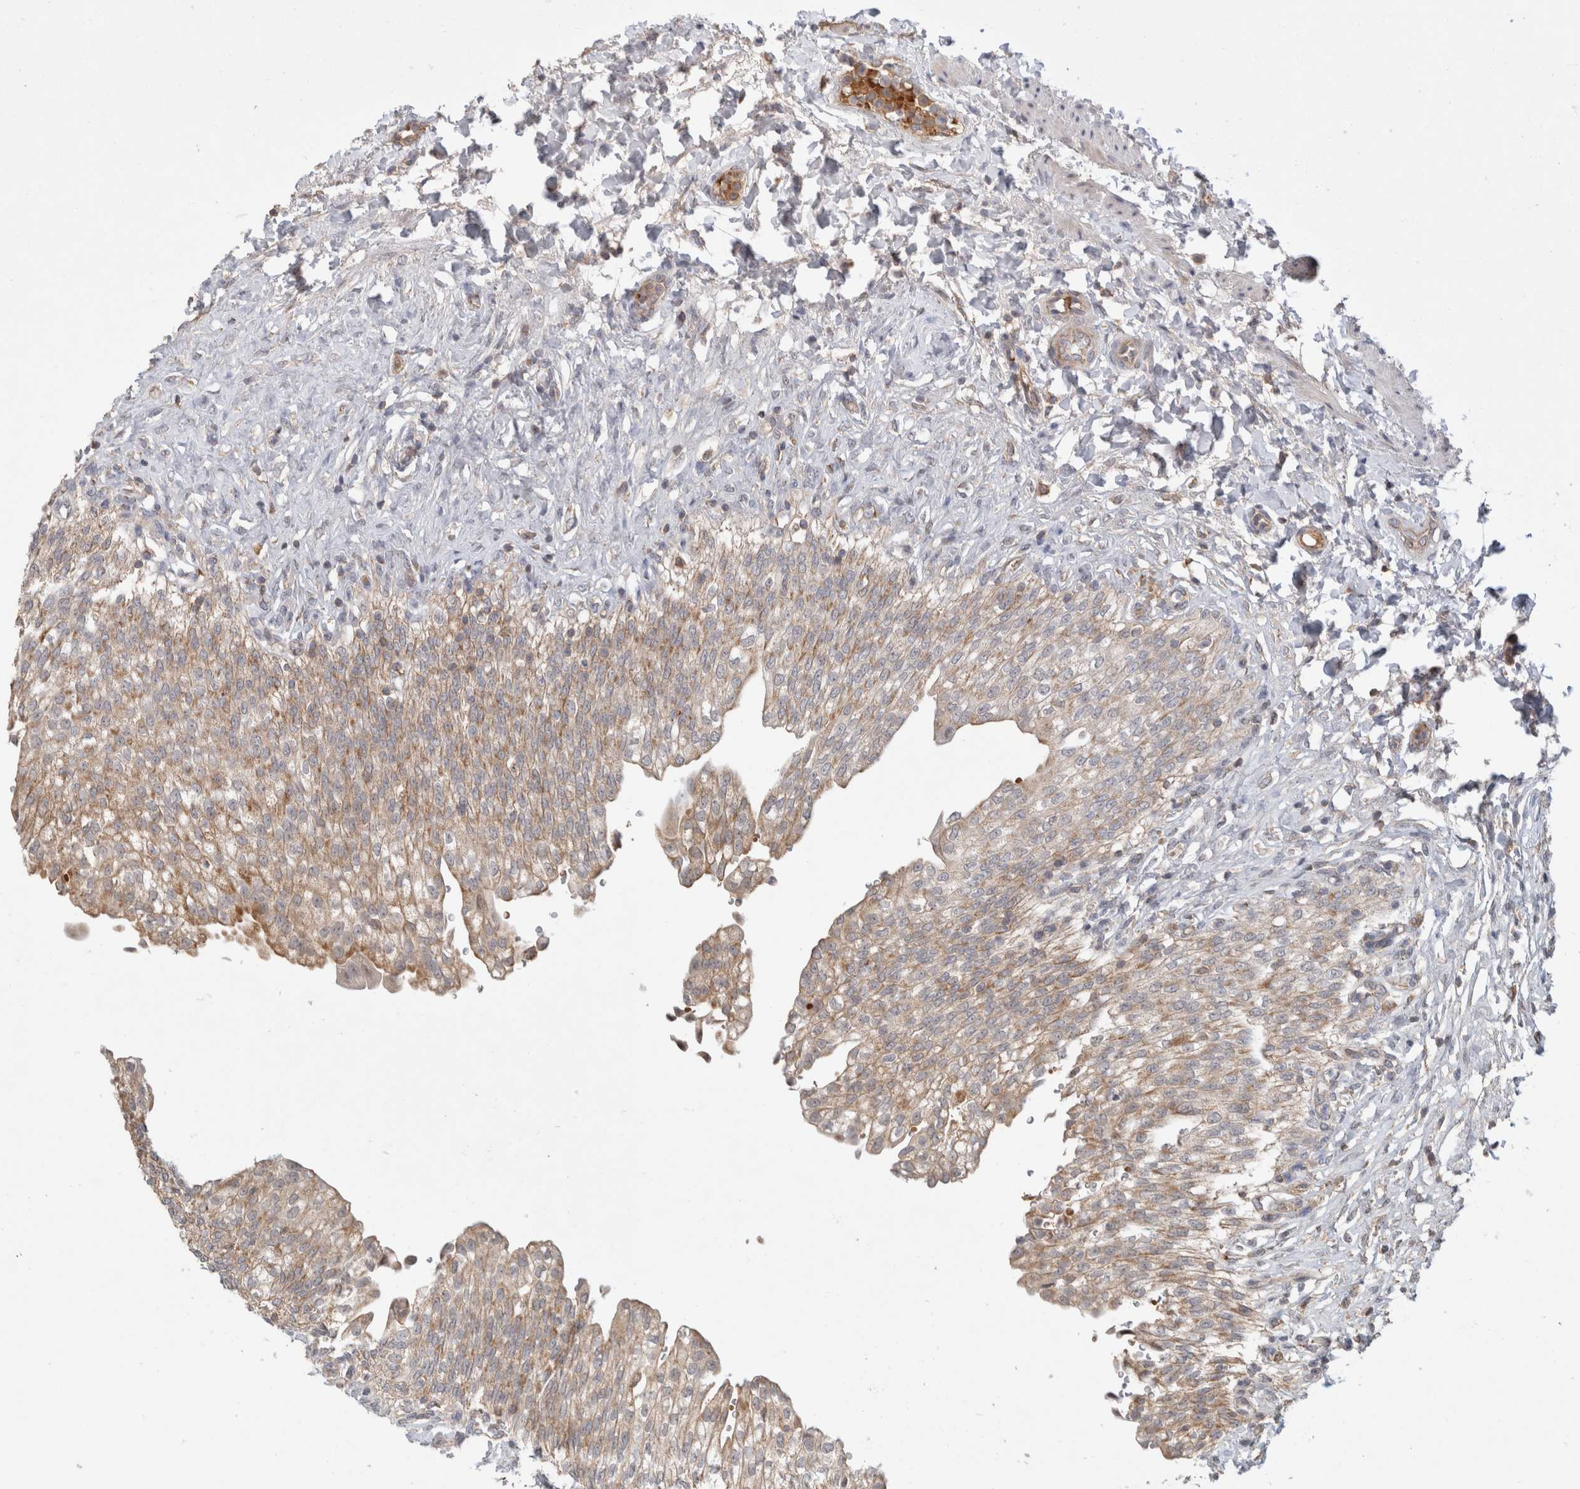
{"staining": {"intensity": "weak", "quantity": ">75%", "location": "cytoplasmic/membranous"}, "tissue": "urinary bladder", "cell_type": "Urothelial cells", "image_type": "normal", "snomed": [{"axis": "morphology", "description": "Urothelial carcinoma, High grade"}, {"axis": "topography", "description": "Urinary bladder"}], "caption": "Human urinary bladder stained for a protein (brown) reveals weak cytoplasmic/membranous positive expression in about >75% of urothelial cells.", "gene": "MRM3", "patient": {"sex": "male", "age": 46}}